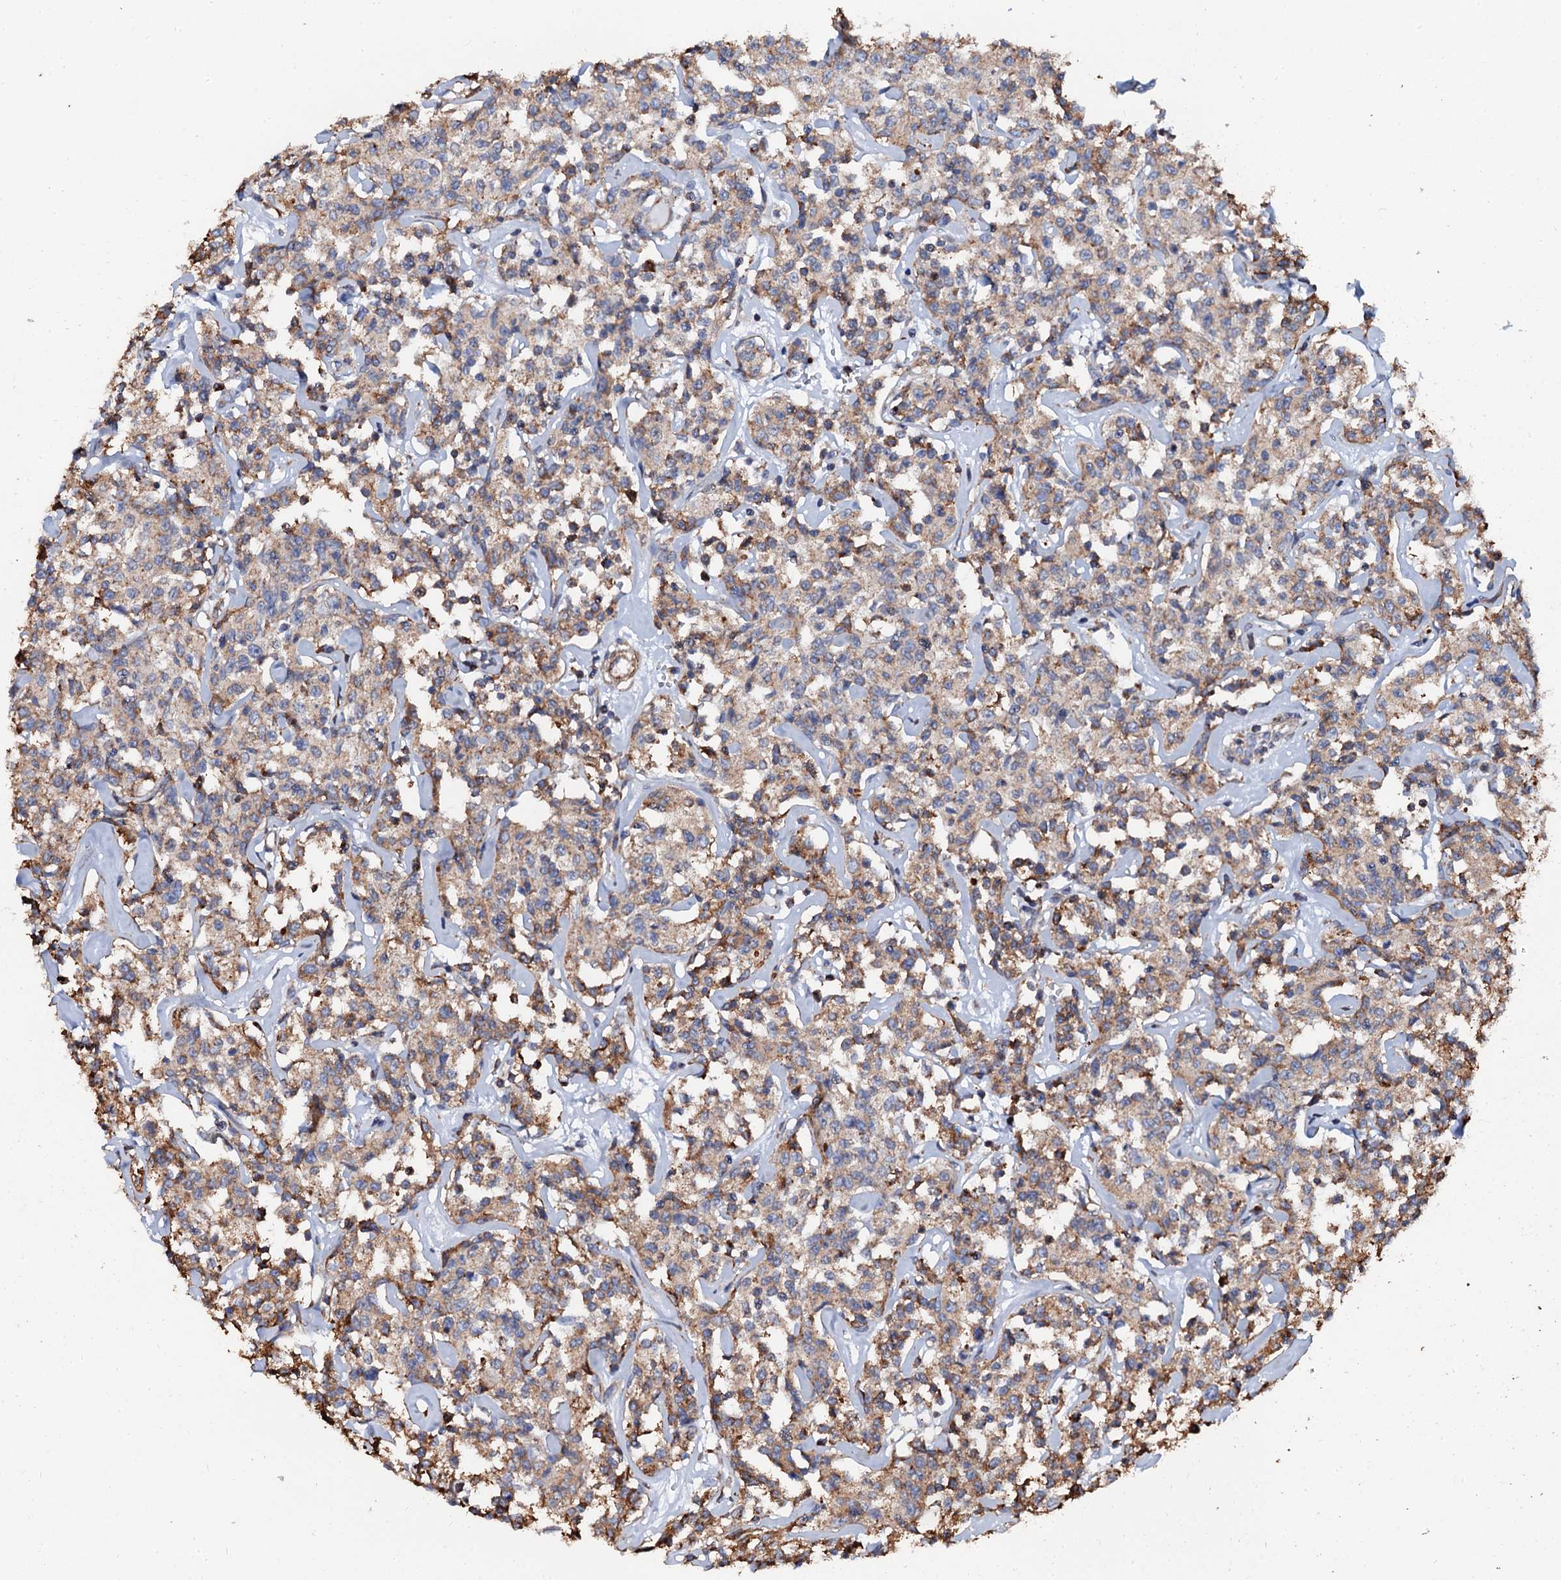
{"staining": {"intensity": "weak", "quantity": ">75%", "location": "cytoplasmic/membranous"}, "tissue": "lymphoma", "cell_type": "Tumor cells", "image_type": "cancer", "snomed": [{"axis": "morphology", "description": "Malignant lymphoma, non-Hodgkin's type, Low grade"}, {"axis": "topography", "description": "Small intestine"}], "caption": "Tumor cells reveal weak cytoplasmic/membranous positivity in approximately >75% of cells in low-grade malignant lymphoma, non-Hodgkin's type. The staining was performed using DAB (3,3'-diaminobenzidine), with brown indicating positive protein expression. Nuclei are stained blue with hematoxylin.", "gene": "INTS10", "patient": {"sex": "female", "age": 59}}